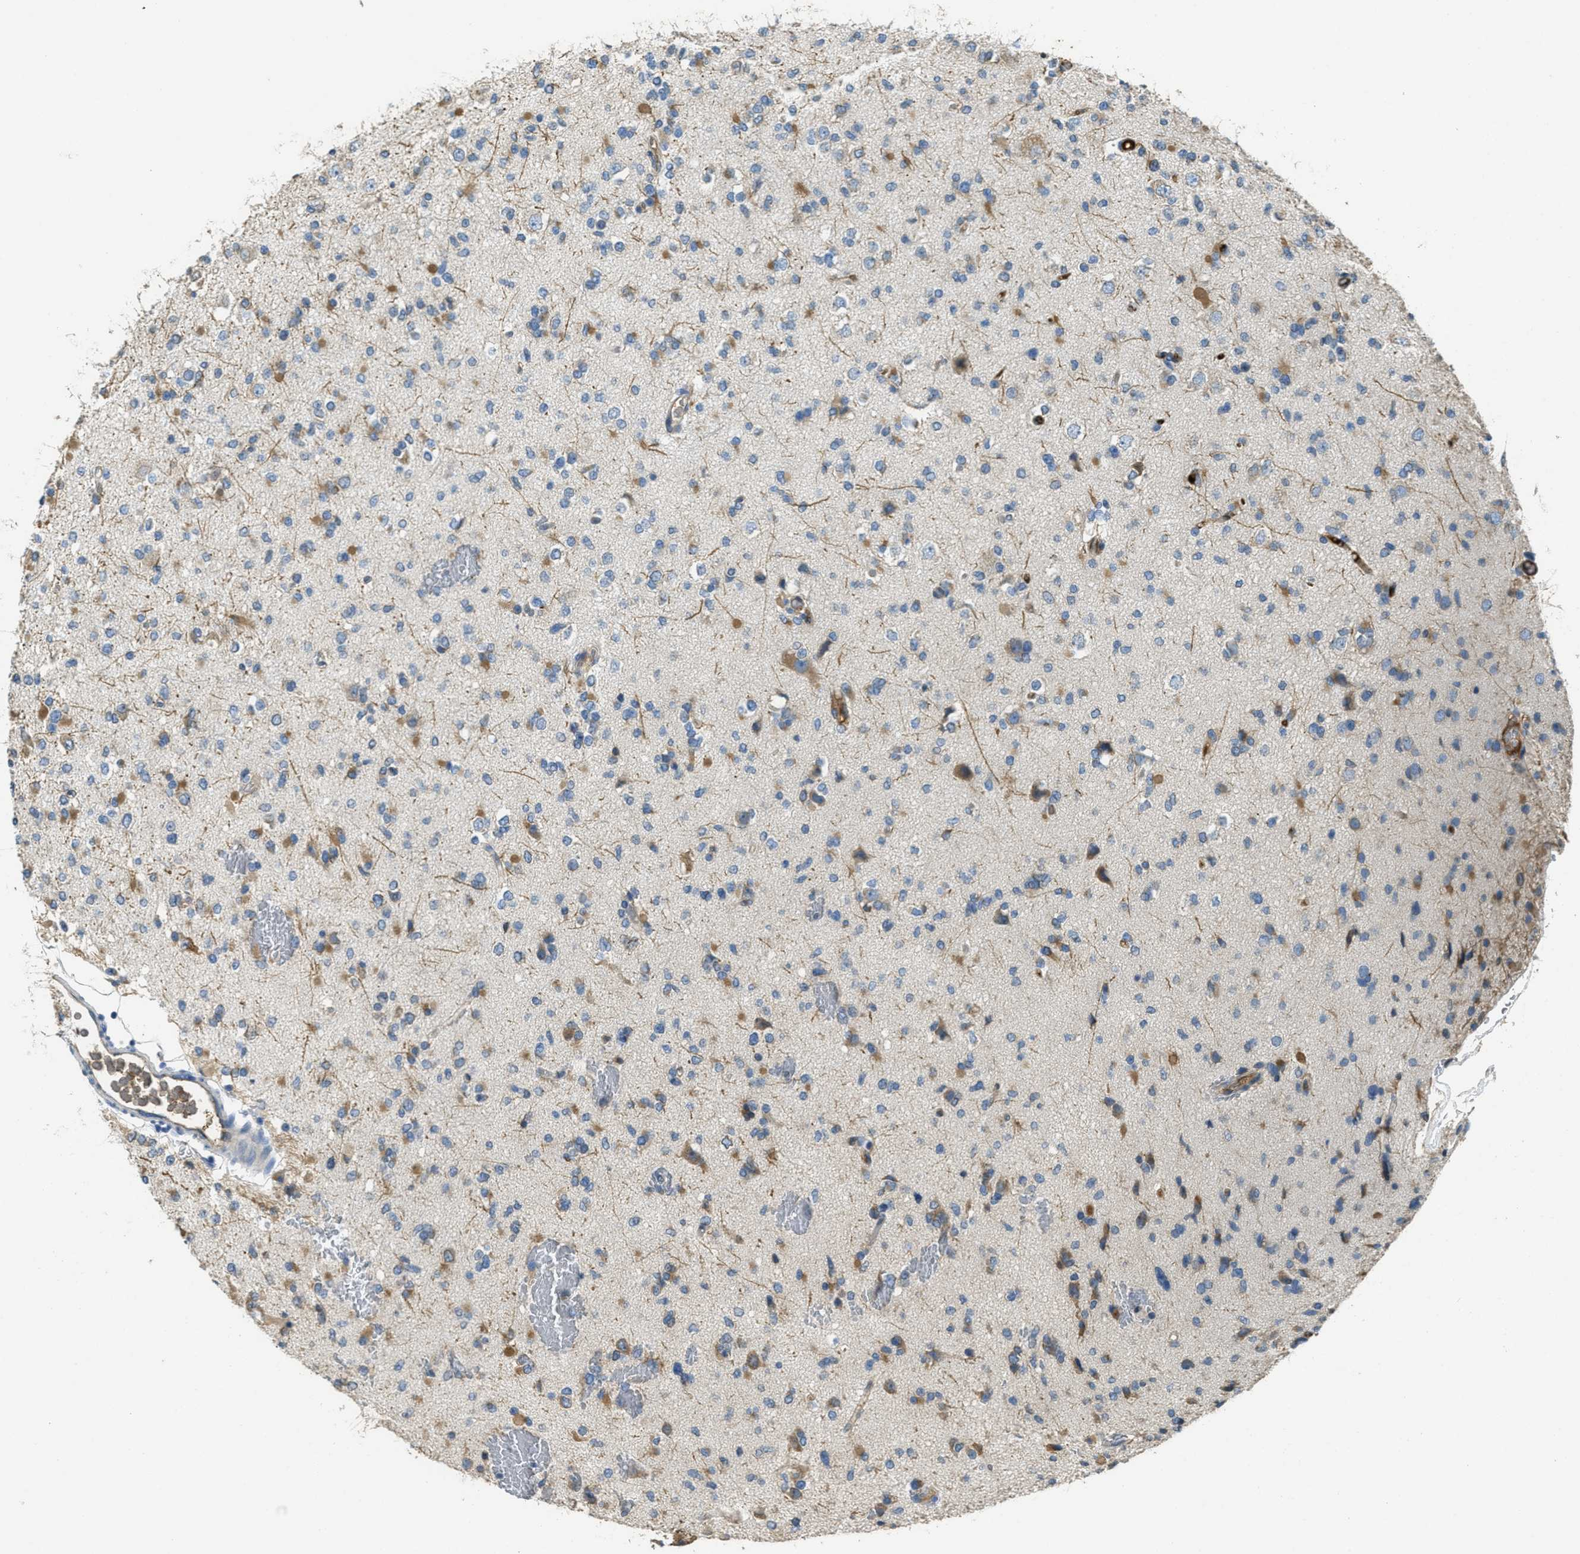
{"staining": {"intensity": "moderate", "quantity": "25%-75%", "location": "cytoplasmic/membranous"}, "tissue": "glioma", "cell_type": "Tumor cells", "image_type": "cancer", "snomed": [{"axis": "morphology", "description": "Glioma, malignant, Low grade"}, {"axis": "topography", "description": "Brain"}], "caption": "A medium amount of moderate cytoplasmic/membranous expression is identified in approximately 25%-75% of tumor cells in glioma tissue.", "gene": "MPDU1", "patient": {"sex": "female", "age": 22}}